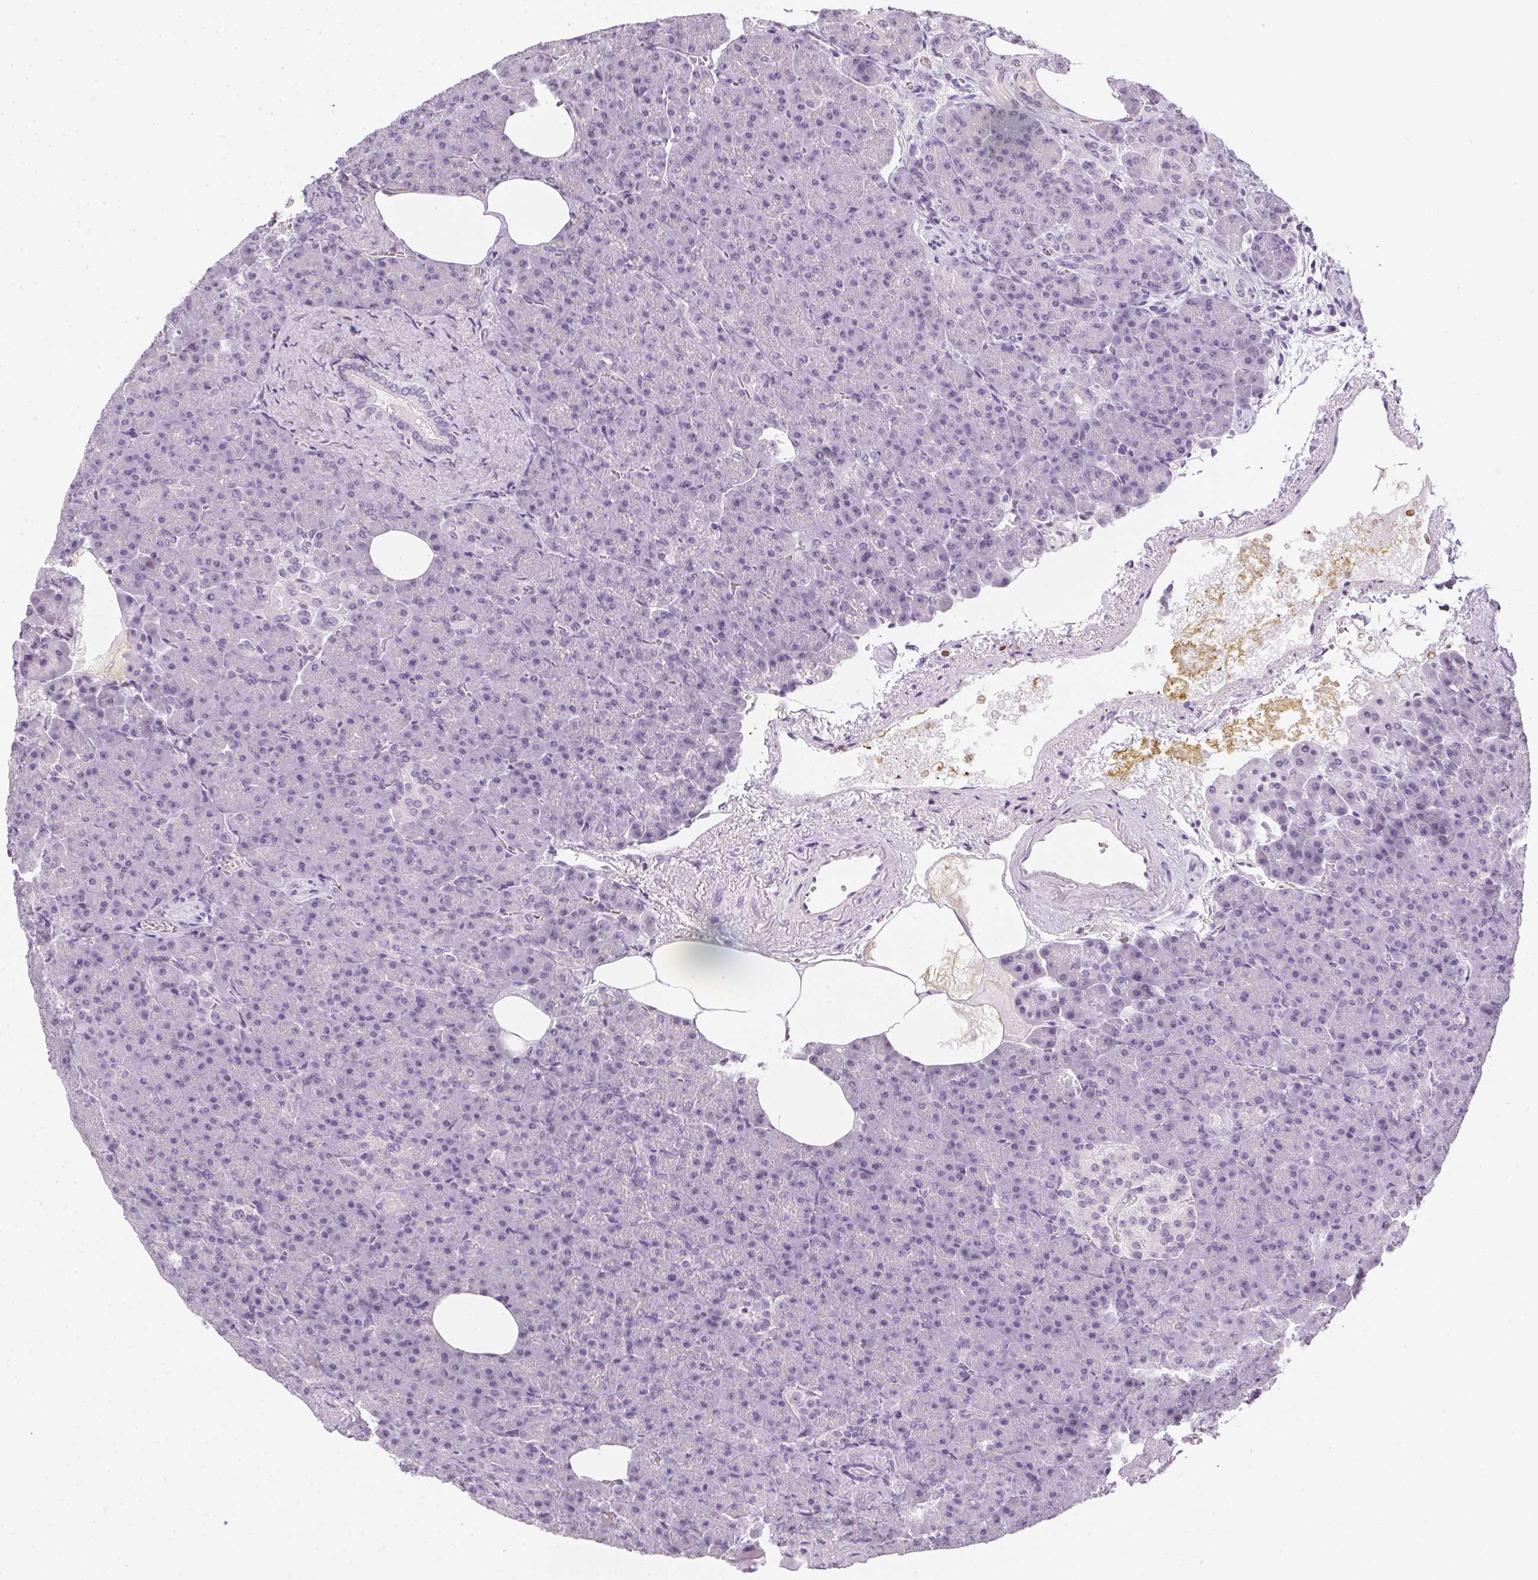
{"staining": {"intensity": "negative", "quantity": "none", "location": "none"}, "tissue": "pancreas", "cell_type": "Exocrine glandular cells", "image_type": "normal", "snomed": [{"axis": "morphology", "description": "Normal tissue, NOS"}, {"axis": "topography", "description": "Pancreas"}], "caption": "Histopathology image shows no significant protein staining in exocrine glandular cells of unremarkable pancreas. Nuclei are stained in blue.", "gene": "PRL", "patient": {"sex": "female", "age": 74}}